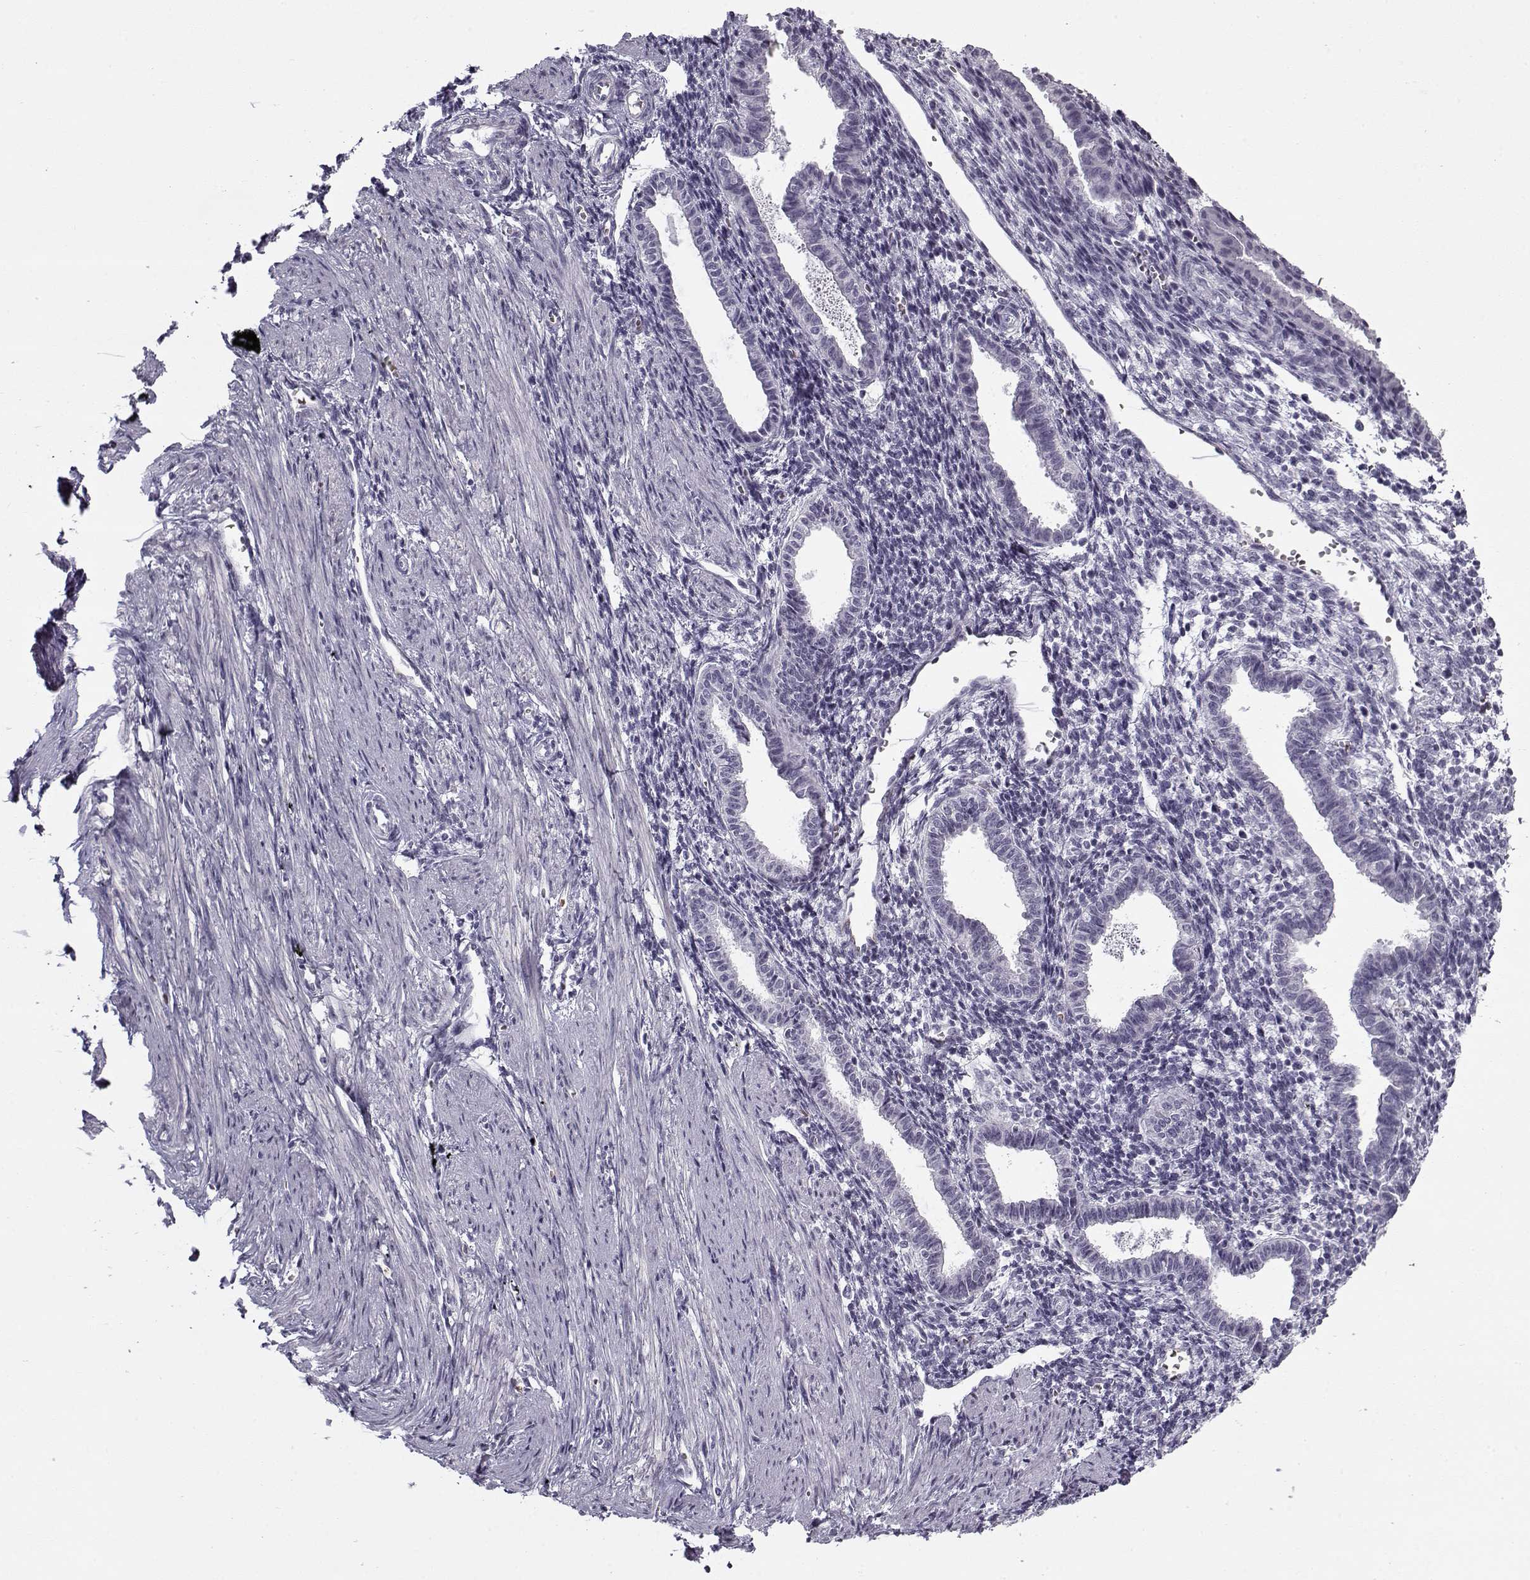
{"staining": {"intensity": "negative", "quantity": "none", "location": "none"}, "tissue": "endometrium", "cell_type": "Cells in endometrial stroma", "image_type": "normal", "snomed": [{"axis": "morphology", "description": "Normal tissue, NOS"}, {"axis": "topography", "description": "Endometrium"}], "caption": "High power microscopy photomicrograph of an immunohistochemistry photomicrograph of benign endometrium, revealing no significant expression in cells in endometrial stroma.", "gene": "SNCA", "patient": {"sex": "female", "age": 37}}